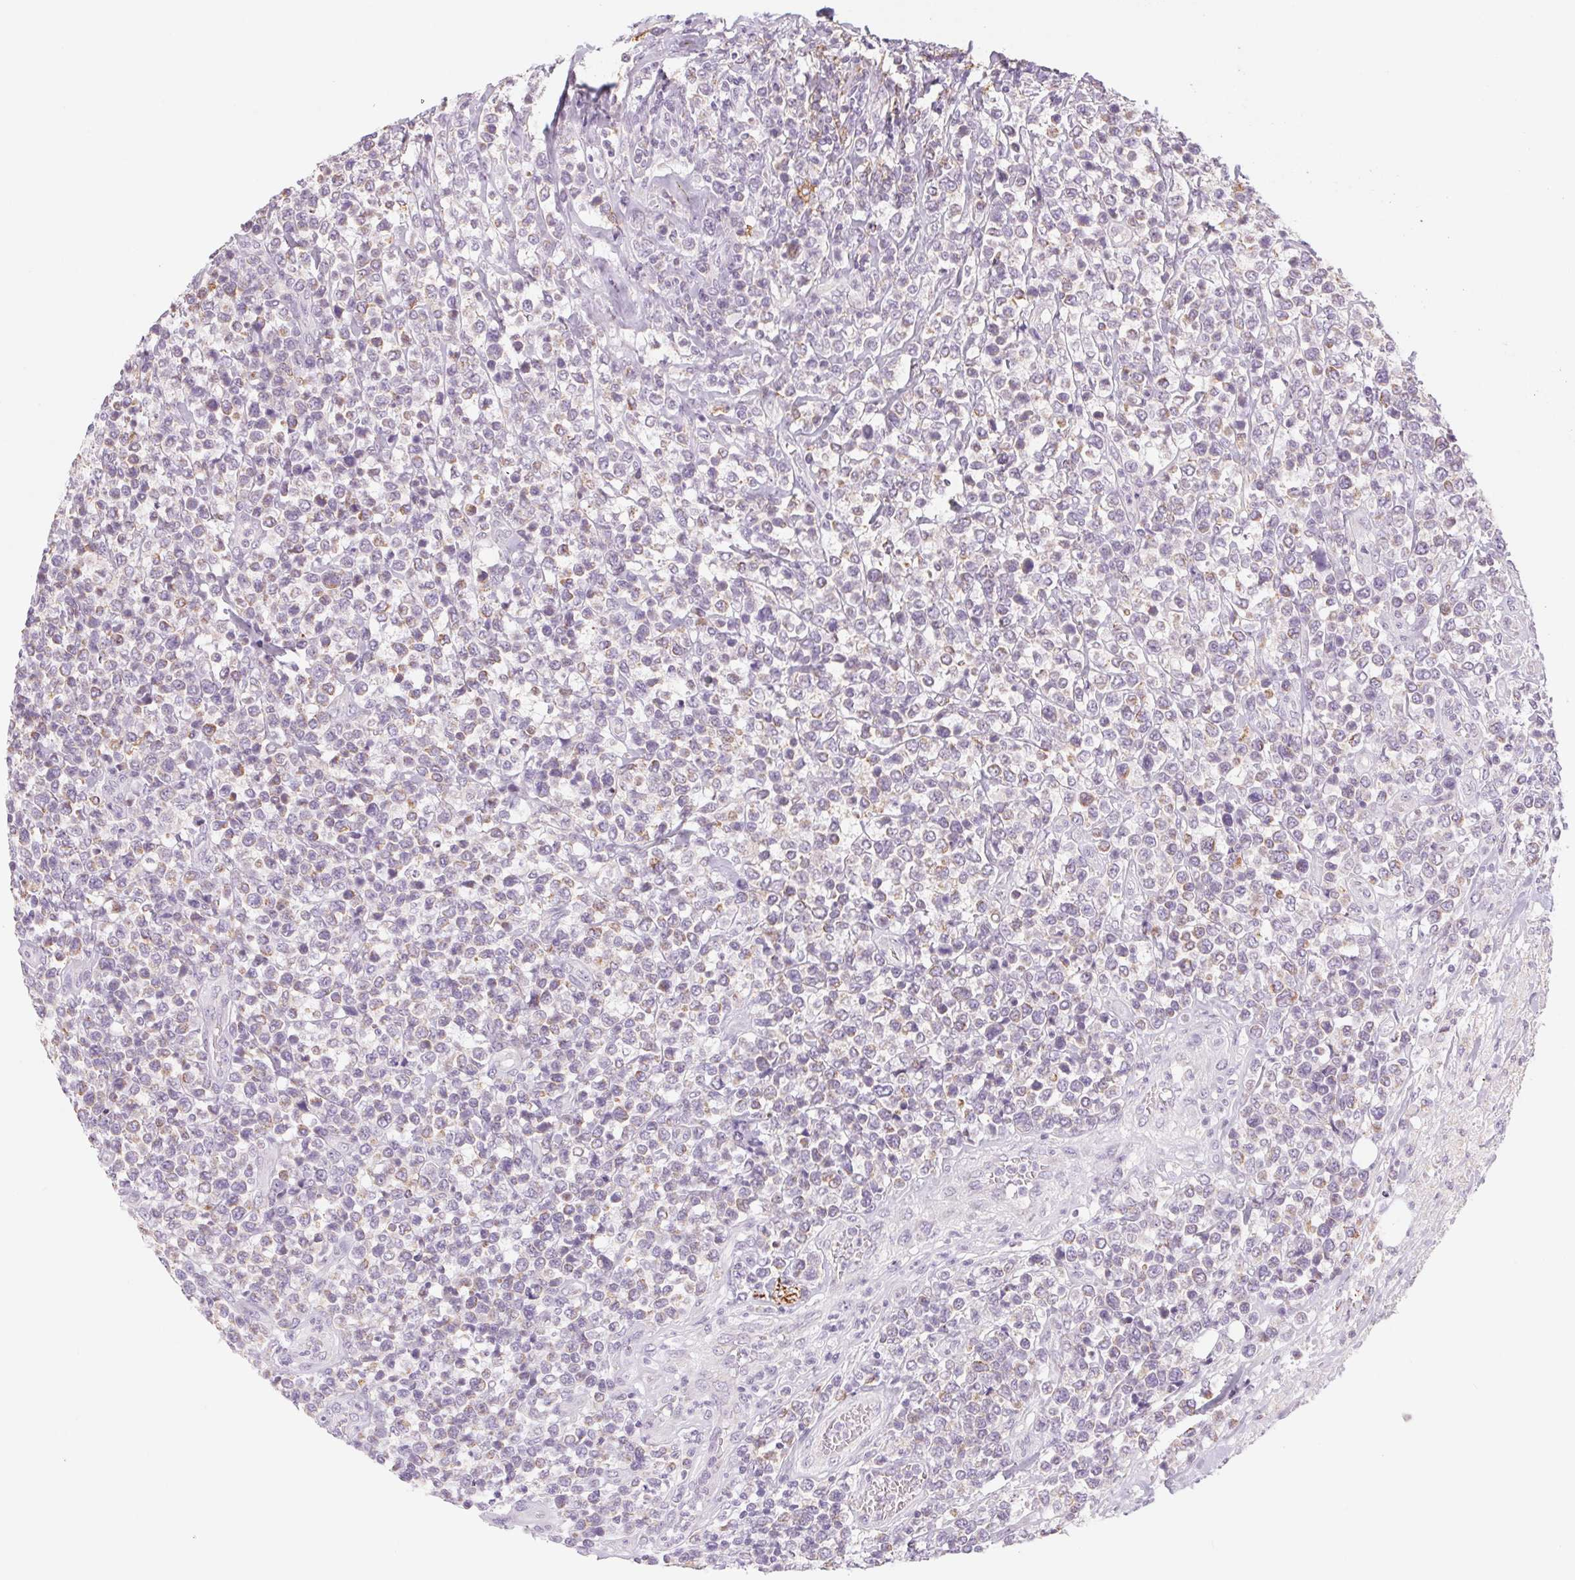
{"staining": {"intensity": "negative", "quantity": "none", "location": "none"}, "tissue": "lymphoma", "cell_type": "Tumor cells", "image_type": "cancer", "snomed": [{"axis": "morphology", "description": "Malignant lymphoma, non-Hodgkin's type, High grade"}, {"axis": "topography", "description": "Soft tissue"}], "caption": "Tumor cells are negative for brown protein staining in lymphoma.", "gene": "PRPH", "patient": {"sex": "female", "age": 56}}